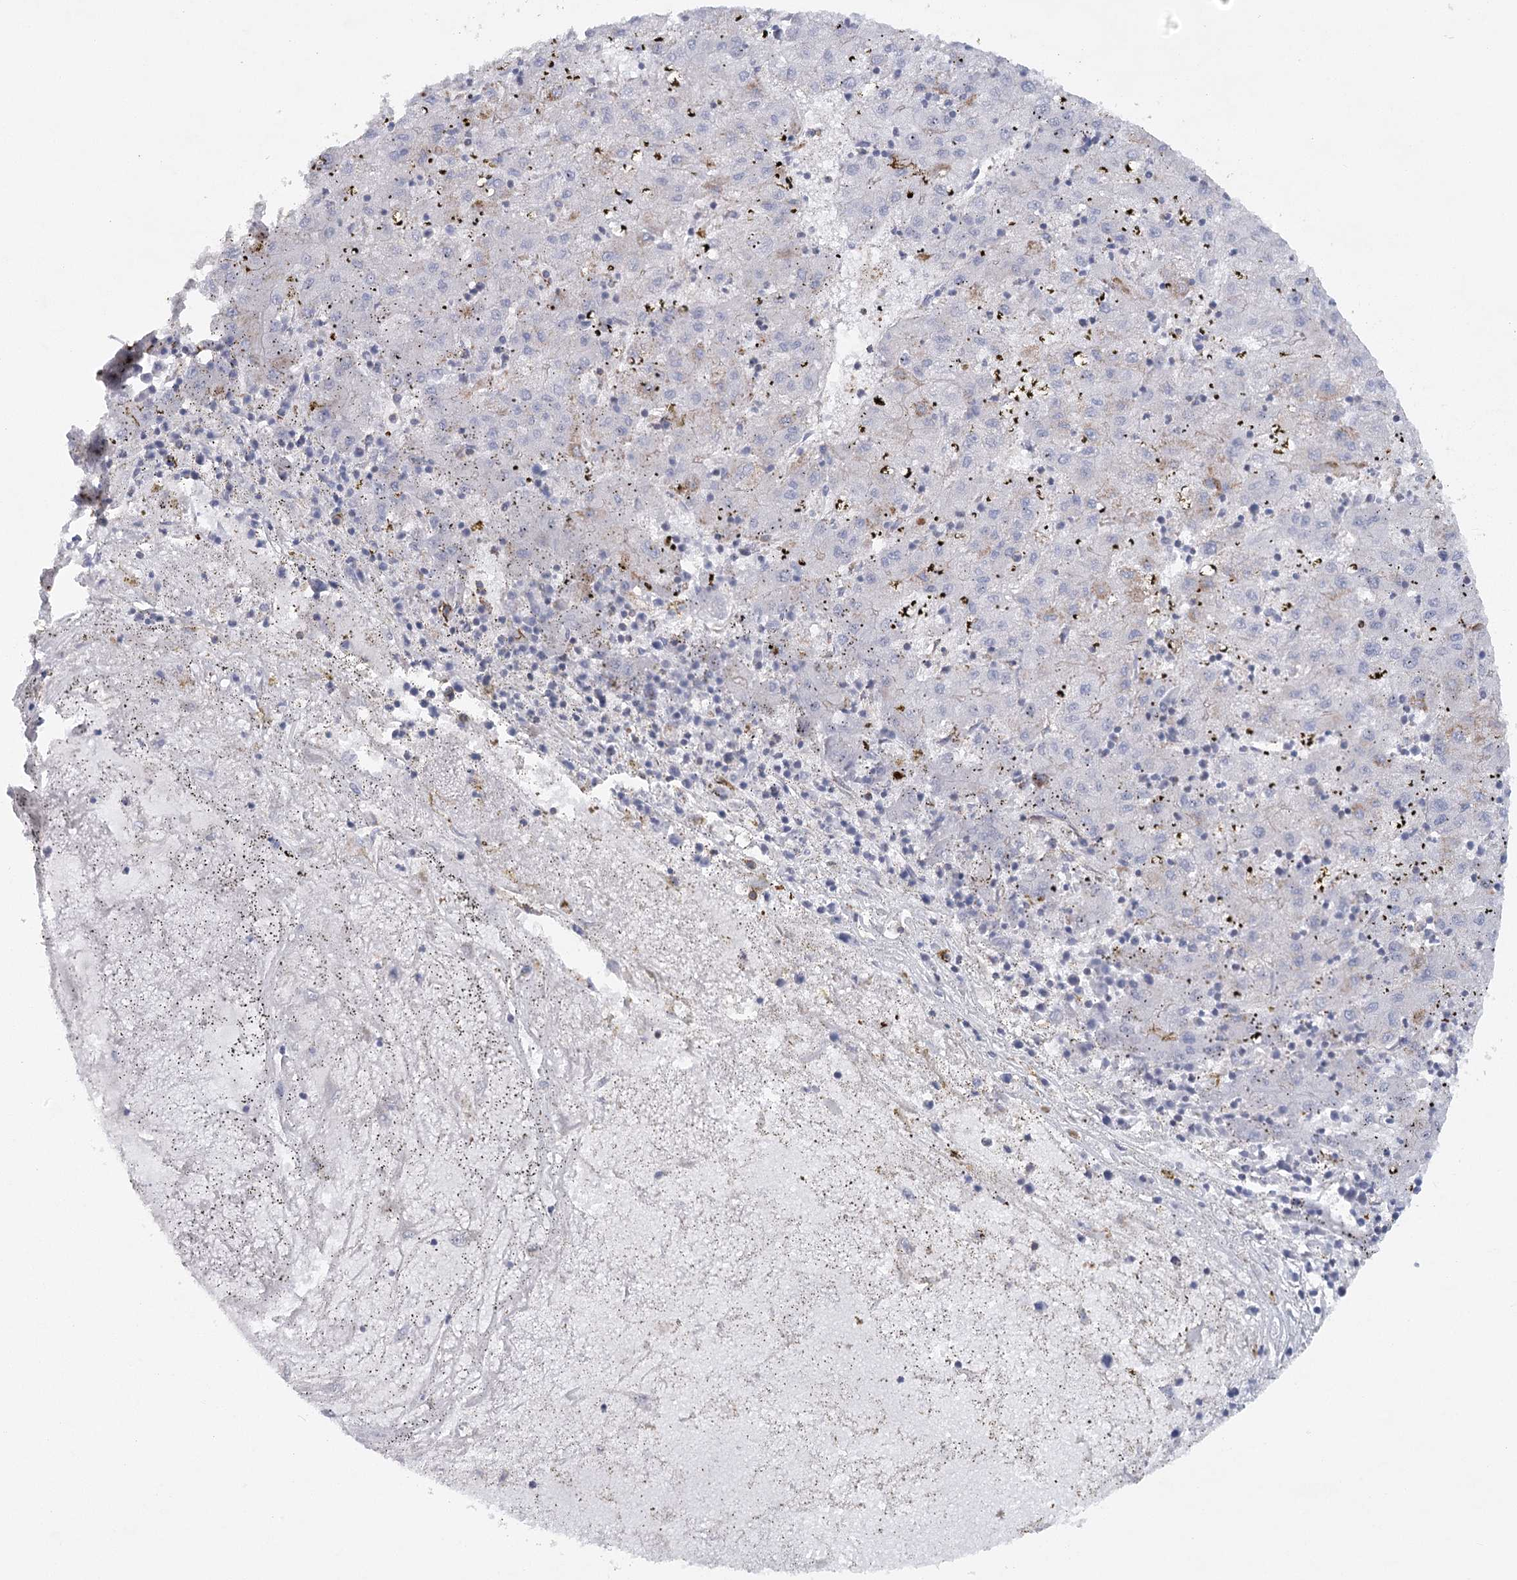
{"staining": {"intensity": "negative", "quantity": "none", "location": "none"}, "tissue": "liver cancer", "cell_type": "Tumor cells", "image_type": "cancer", "snomed": [{"axis": "morphology", "description": "Carcinoma, Hepatocellular, NOS"}, {"axis": "topography", "description": "Liver"}], "caption": "This is an immunohistochemistry (IHC) micrograph of liver cancer (hepatocellular carcinoma). There is no expression in tumor cells.", "gene": "IFT46", "patient": {"sex": "male", "age": 72}}